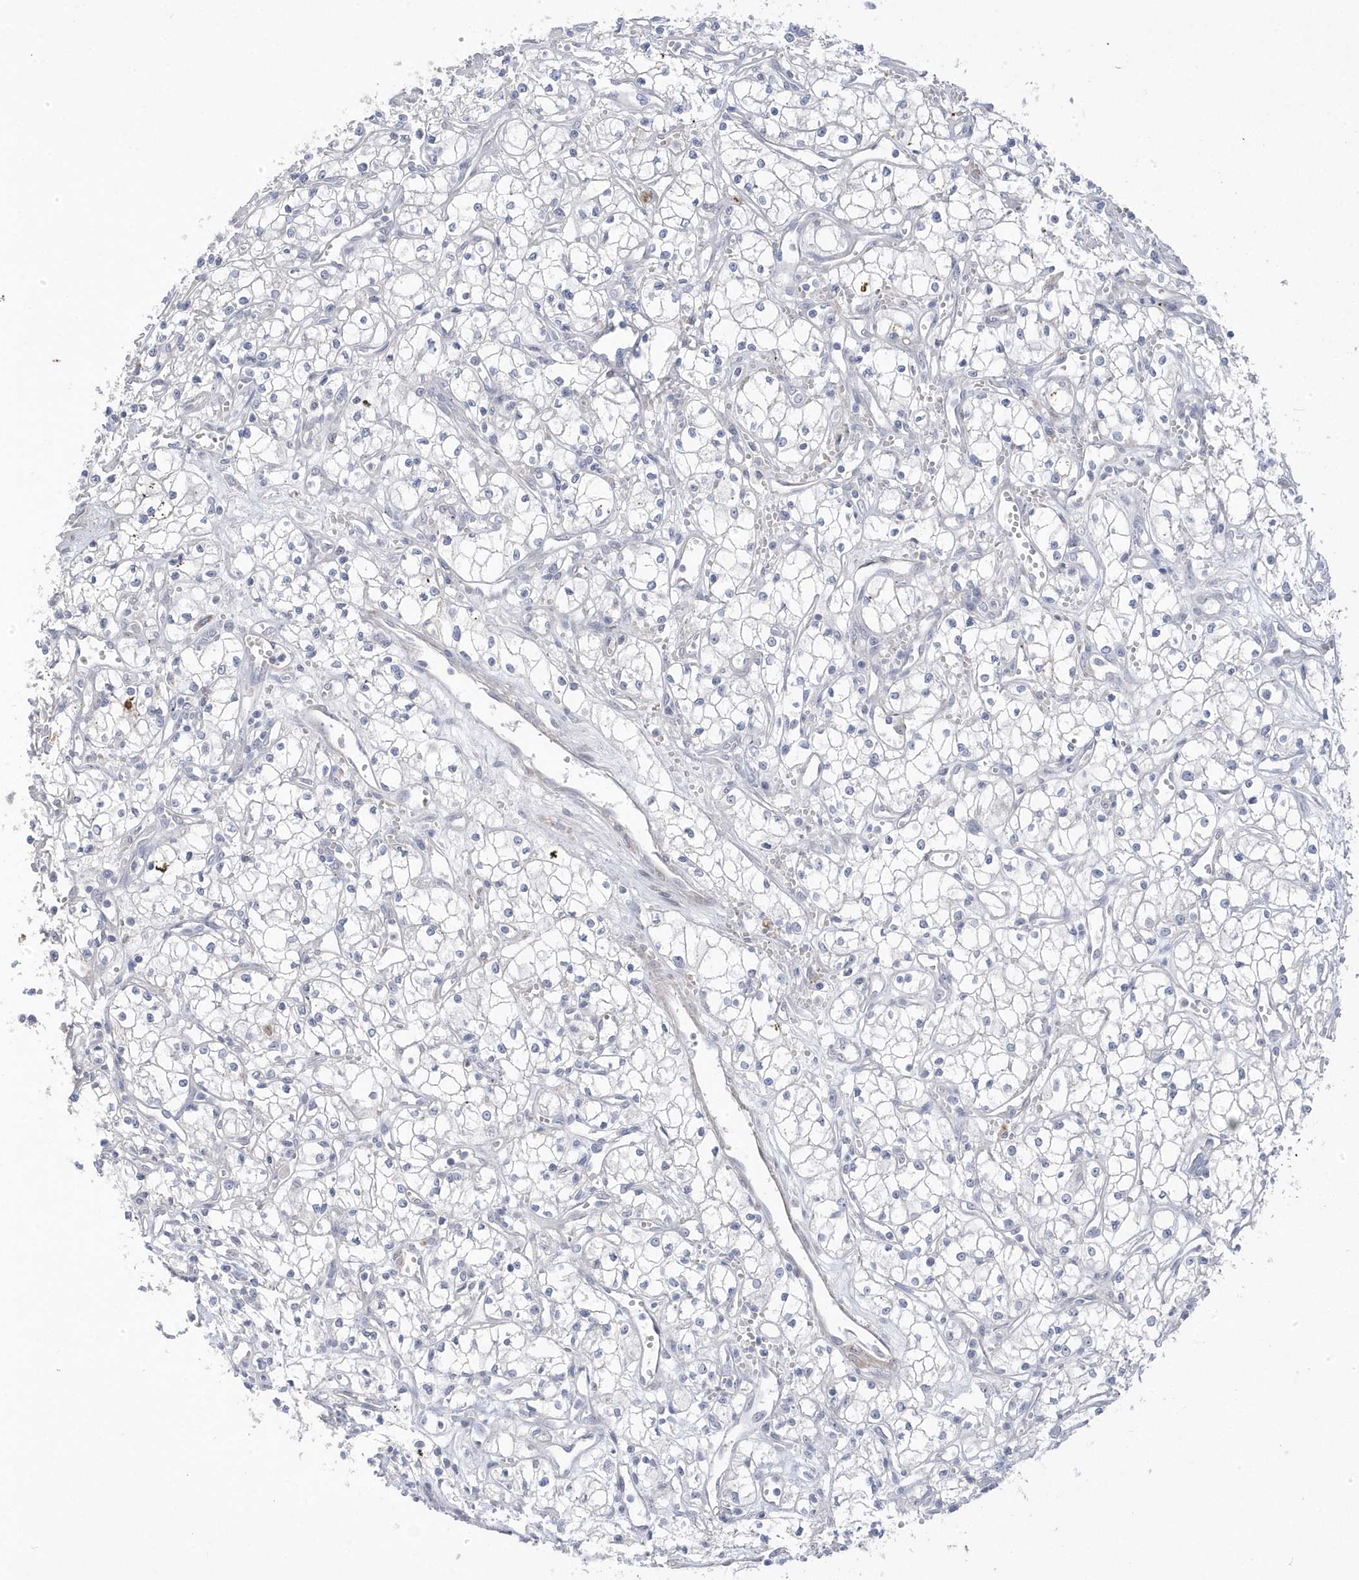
{"staining": {"intensity": "negative", "quantity": "none", "location": "none"}, "tissue": "renal cancer", "cell_type": "Tumor cells", "image_type": "cancer", "snomed": [{"axis": "morphology", "description": "Adenocarcinoma, NOS"}, {"axis": "topography", "description": "Kidney"}], "caption": "Protein analysis of renal cancer demonstrates no significant positivity in tumor cells. (DAB IHC, high magnification).", "gene": "GTPBP6", "patient": {"sex": "male", "age": 59}}